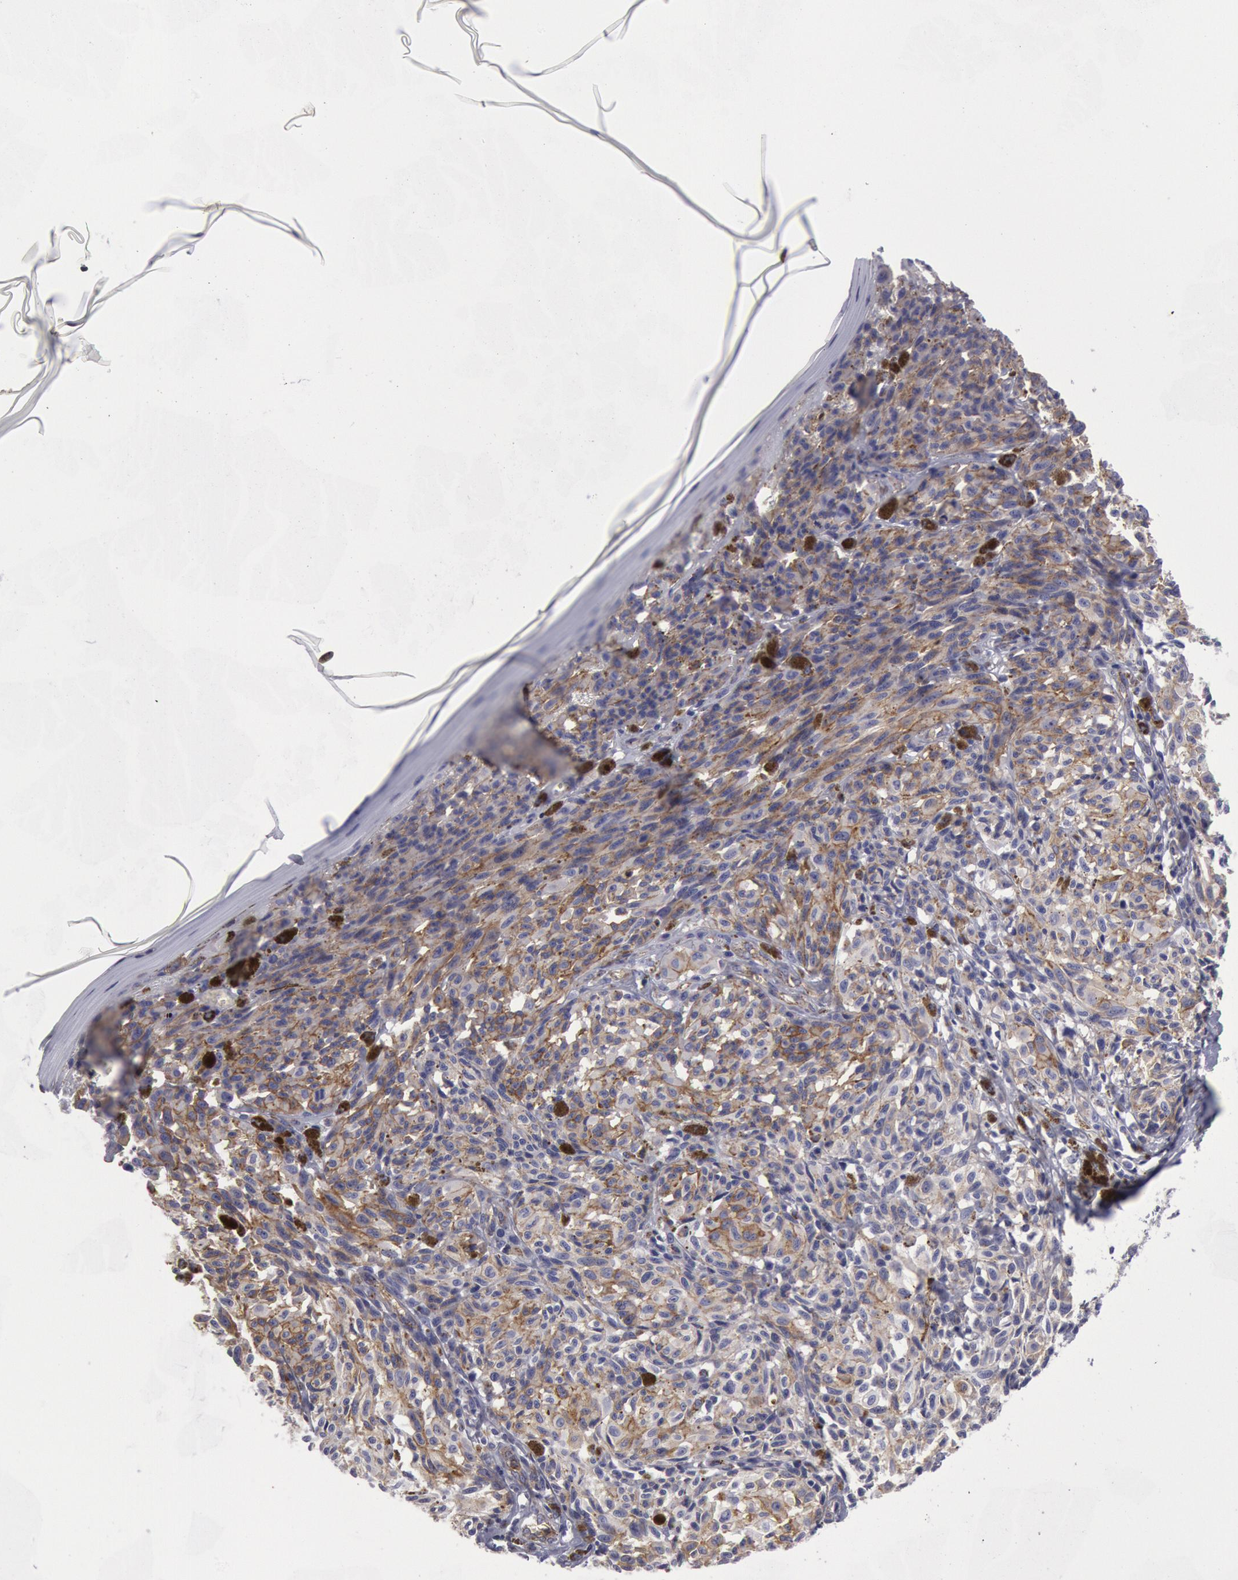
{"staining": {"intensity": "weak", "quantity": "25%-75%", "location": "cytoplasmic/membranous"}, "tissue": "melanoma", "cell_type": "Tumor cells", "image_type": "cancer", "snomed": [{"axis": "morphology", "description": "Malignant melanoma, NOS"}, {"axis": "topography", "description": "Skin"}], "caption": "Malignant melanoma stained with a brown dye demonstrates weak cytoplasmic/membranous positive expression in about 25%-75% of tumor cells.", "gene": "FLOT1", "patient": {"sex": "female", "age": 72}}